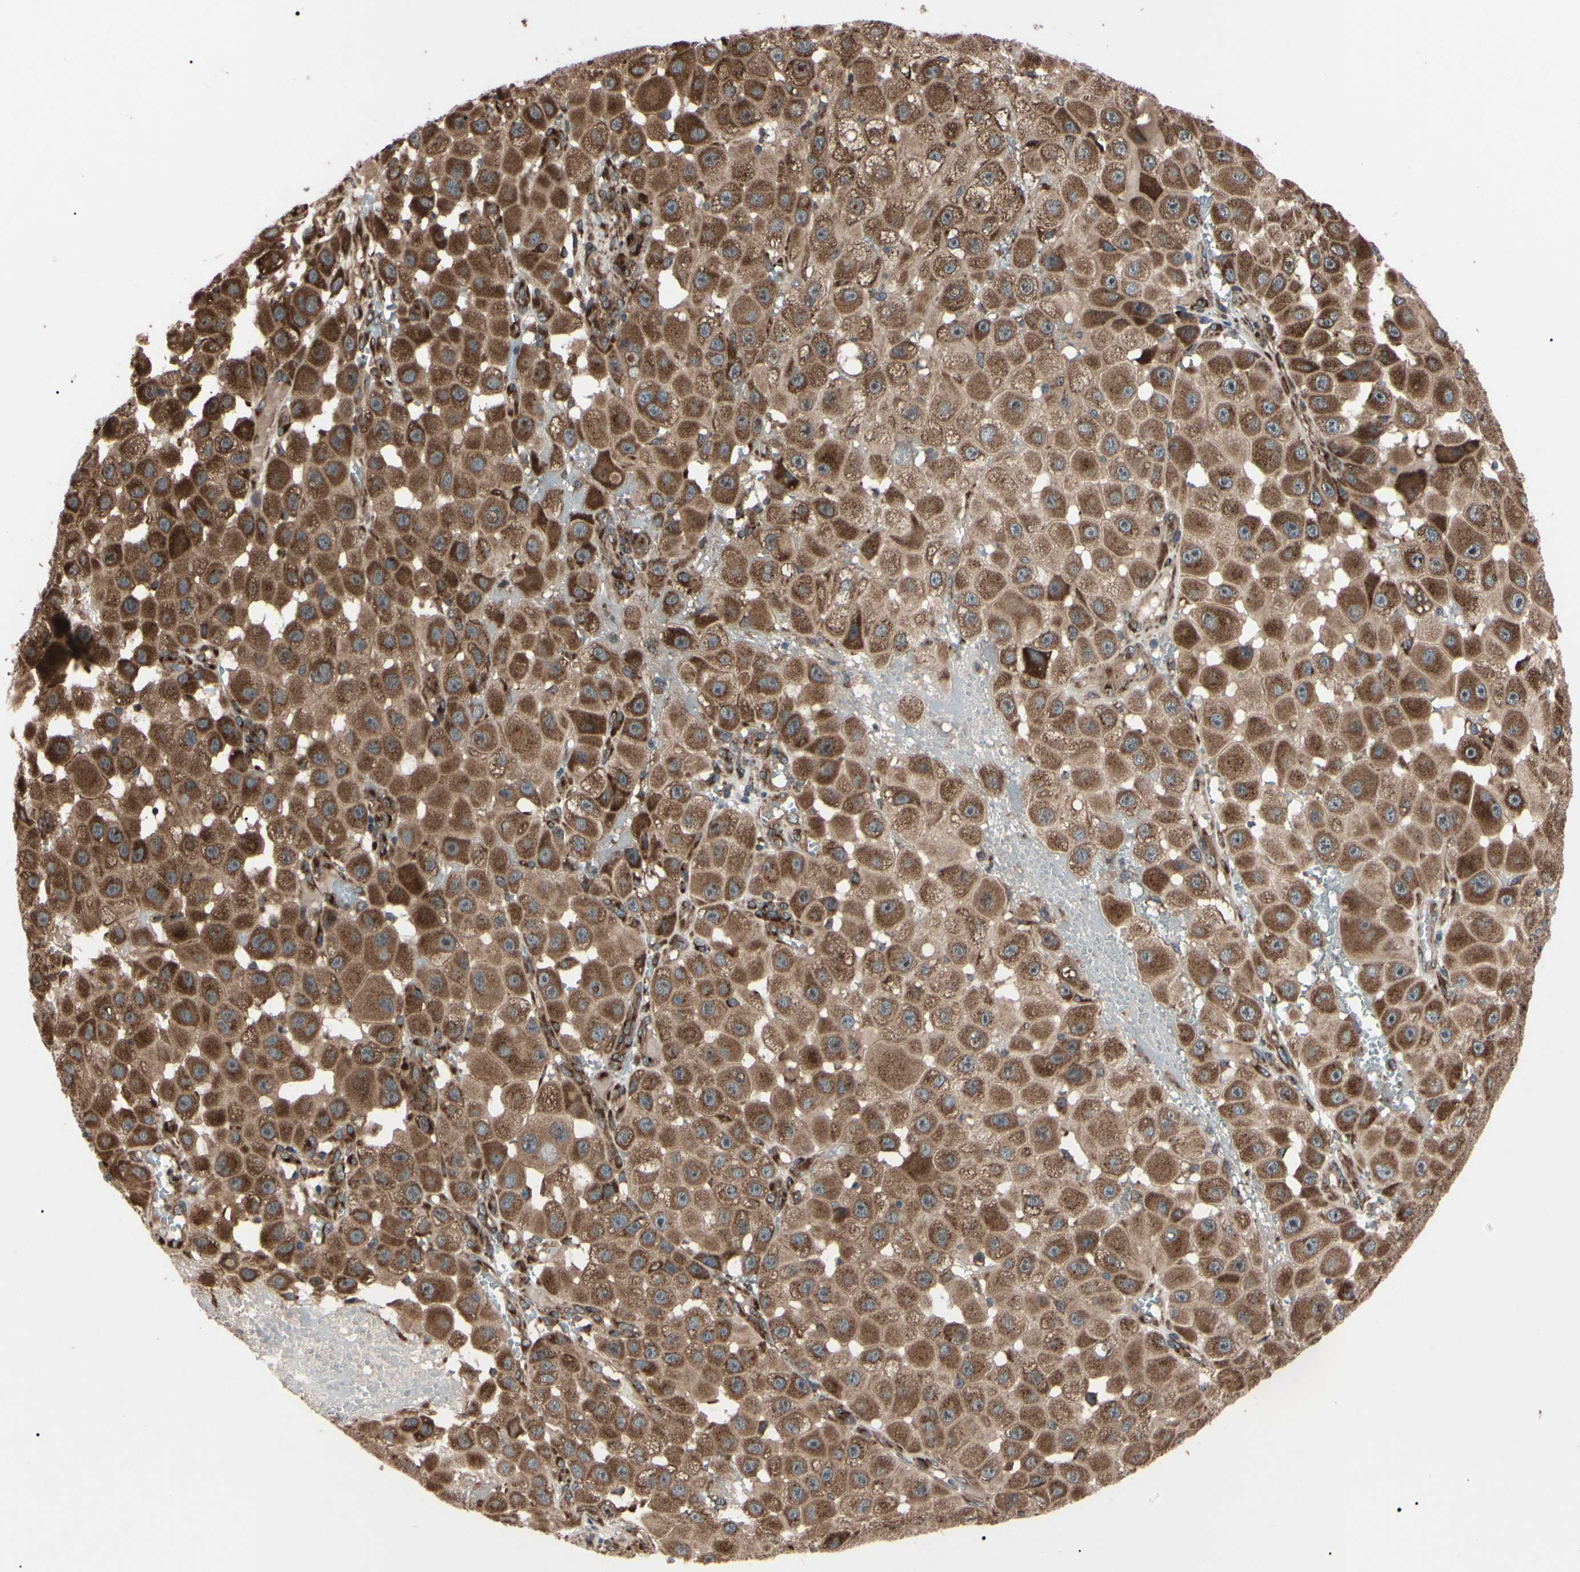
{"staining": {"intensity": "strong", "quantity": ">75%", "location": "cytoplasmic/membranous"}, "tissue": "melanoma", "cell_type": "Tumor cells", "image_type": "cancer", "snomed": [{"axis": "morphology", "description": "Malignant melanoma, NOS"}, {"axis": "topography", "description": "Skin"}], "caption": "Brown immunohistochemical staining in melanoma shows strong cytoplasmic/membranous positivity in about >75% of tumor cells. Ihc stains the protein of interest in brown and the nuclei are stained blue.", "gene": "GUCY1B1", "patient": {"sex": "female", "age": 81}}